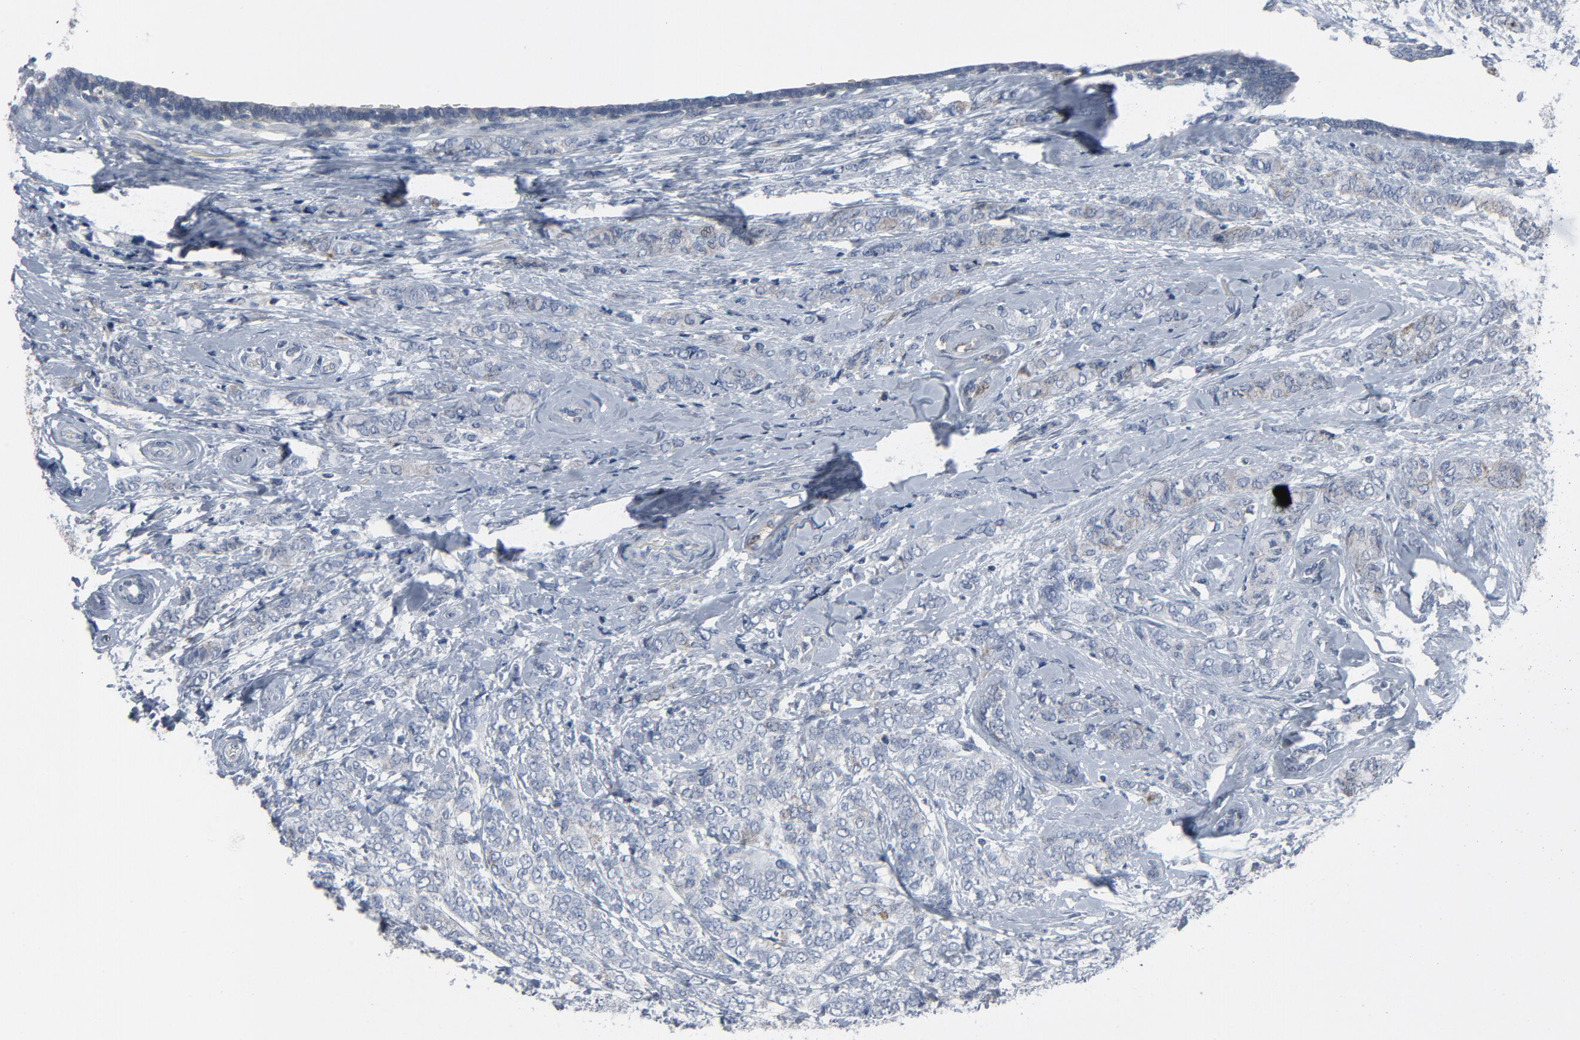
{"staining": {"intensity": "weak", "quantity": "<25%", "location": "cytoplasmic/membranous"}, "tissue": "breast cancer", "cell_type": "Tumor cells", "image_type": "cancer", "snomed": [{"axis": "morphology", "description": "Lobular carcinoma"}, {"axis": "topography", "description": "Breast"}], "caption": "This is a image of immunohistochemistry staining of breast cancer, which shows no positivity in tumor cells.", "gene": "GPX2", "patient": {"sex": "female", "age": 60}}